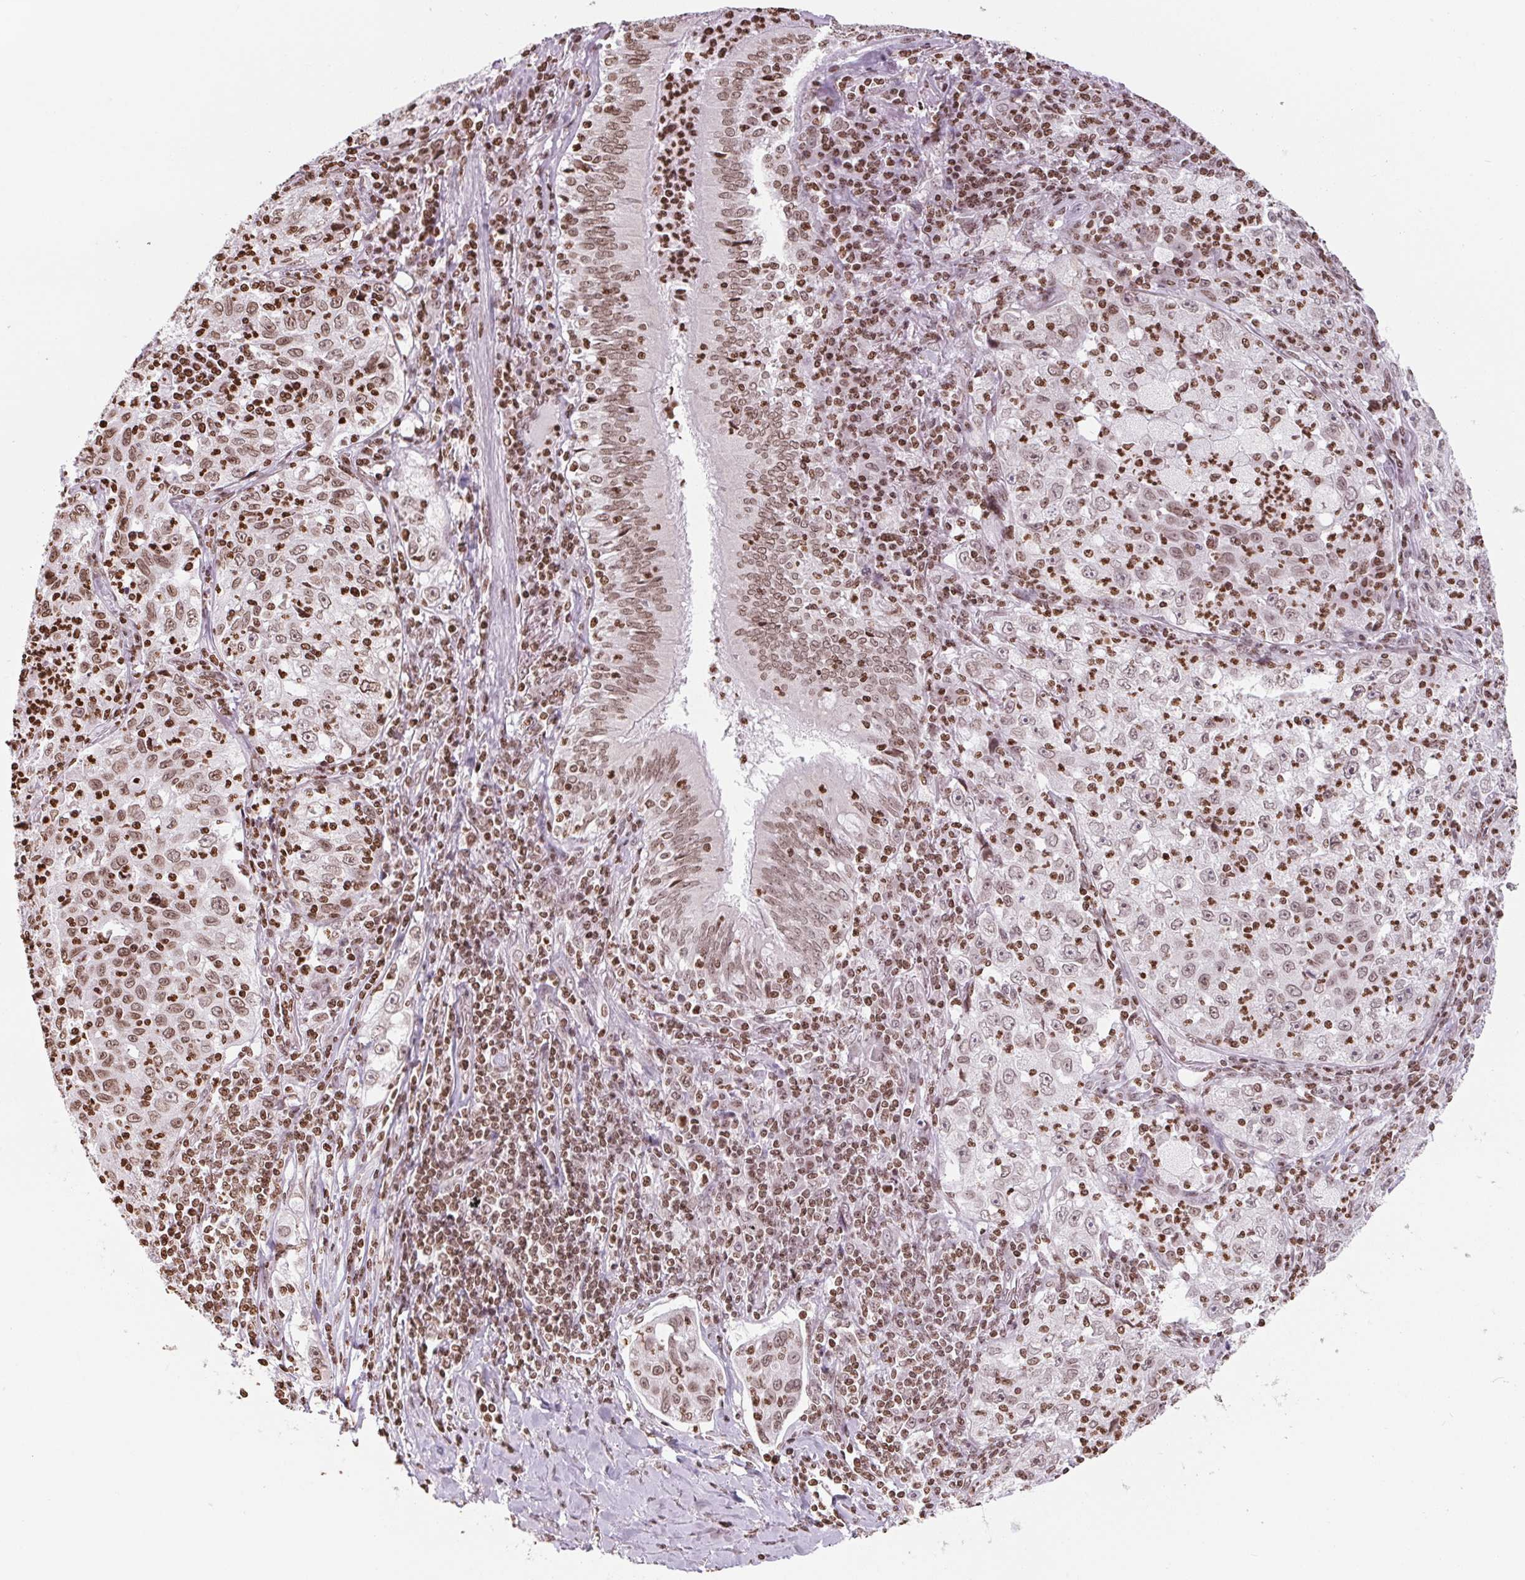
{"staining": {"intensity": "weak", "quantity": ">75%", "location": "nuclear"}, "tissue": "lung cancer", "cell_type": "Tumor cells", "image_type": "cancer", "snomed": [{"axis": "morphology", "description": "Squamous cell carcinoma, NOS"}, {"axis": "topography", "description": "Lung"}], "caption": "Lung squamous cell carcinoma stained with immunohistochemistry (IHC) shows weak nuclear staining in approximately >75% of tumor cells.", "gene": "SMIM12", "patient": {"sex": "male", "age": 71}}